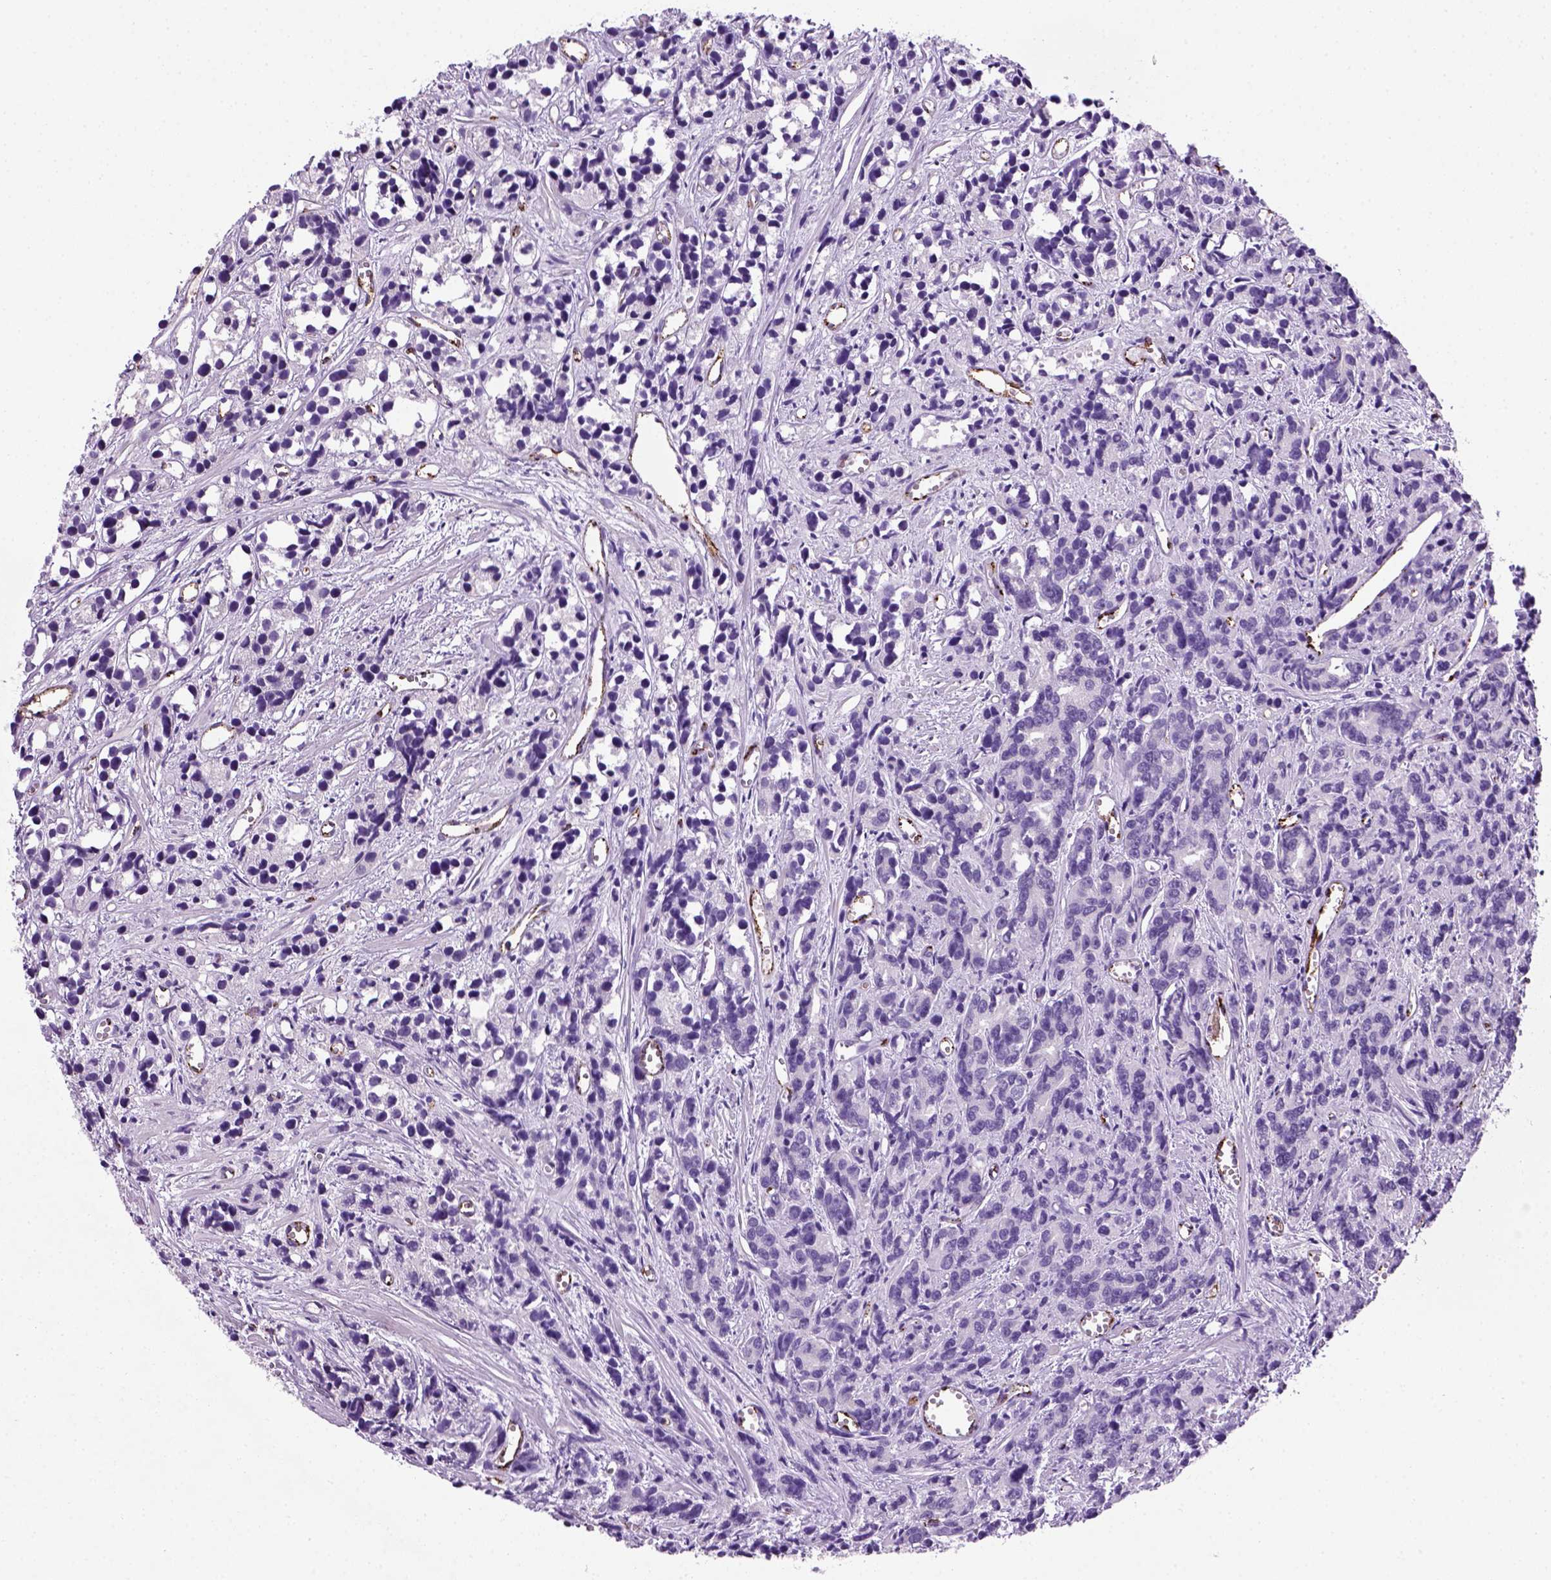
{"staining": {"intensity": "negative", "quantity": "none", "location": "none"}, "tissue": "prostate cancer", "cell_type": "Tumor cells", "image_type": "cancer", "snomed": [{"axis": "morphology", "description": "Adenocarcinoma, High grade"}, {"axis": "topography", "description": "Prostate"}], "caption": "An image of human prostate adenocarcinoma (high-grade) is negative for staining in tumor cells.", "gene": "VWF", "patient": {"sex": "male", "age": 77}}